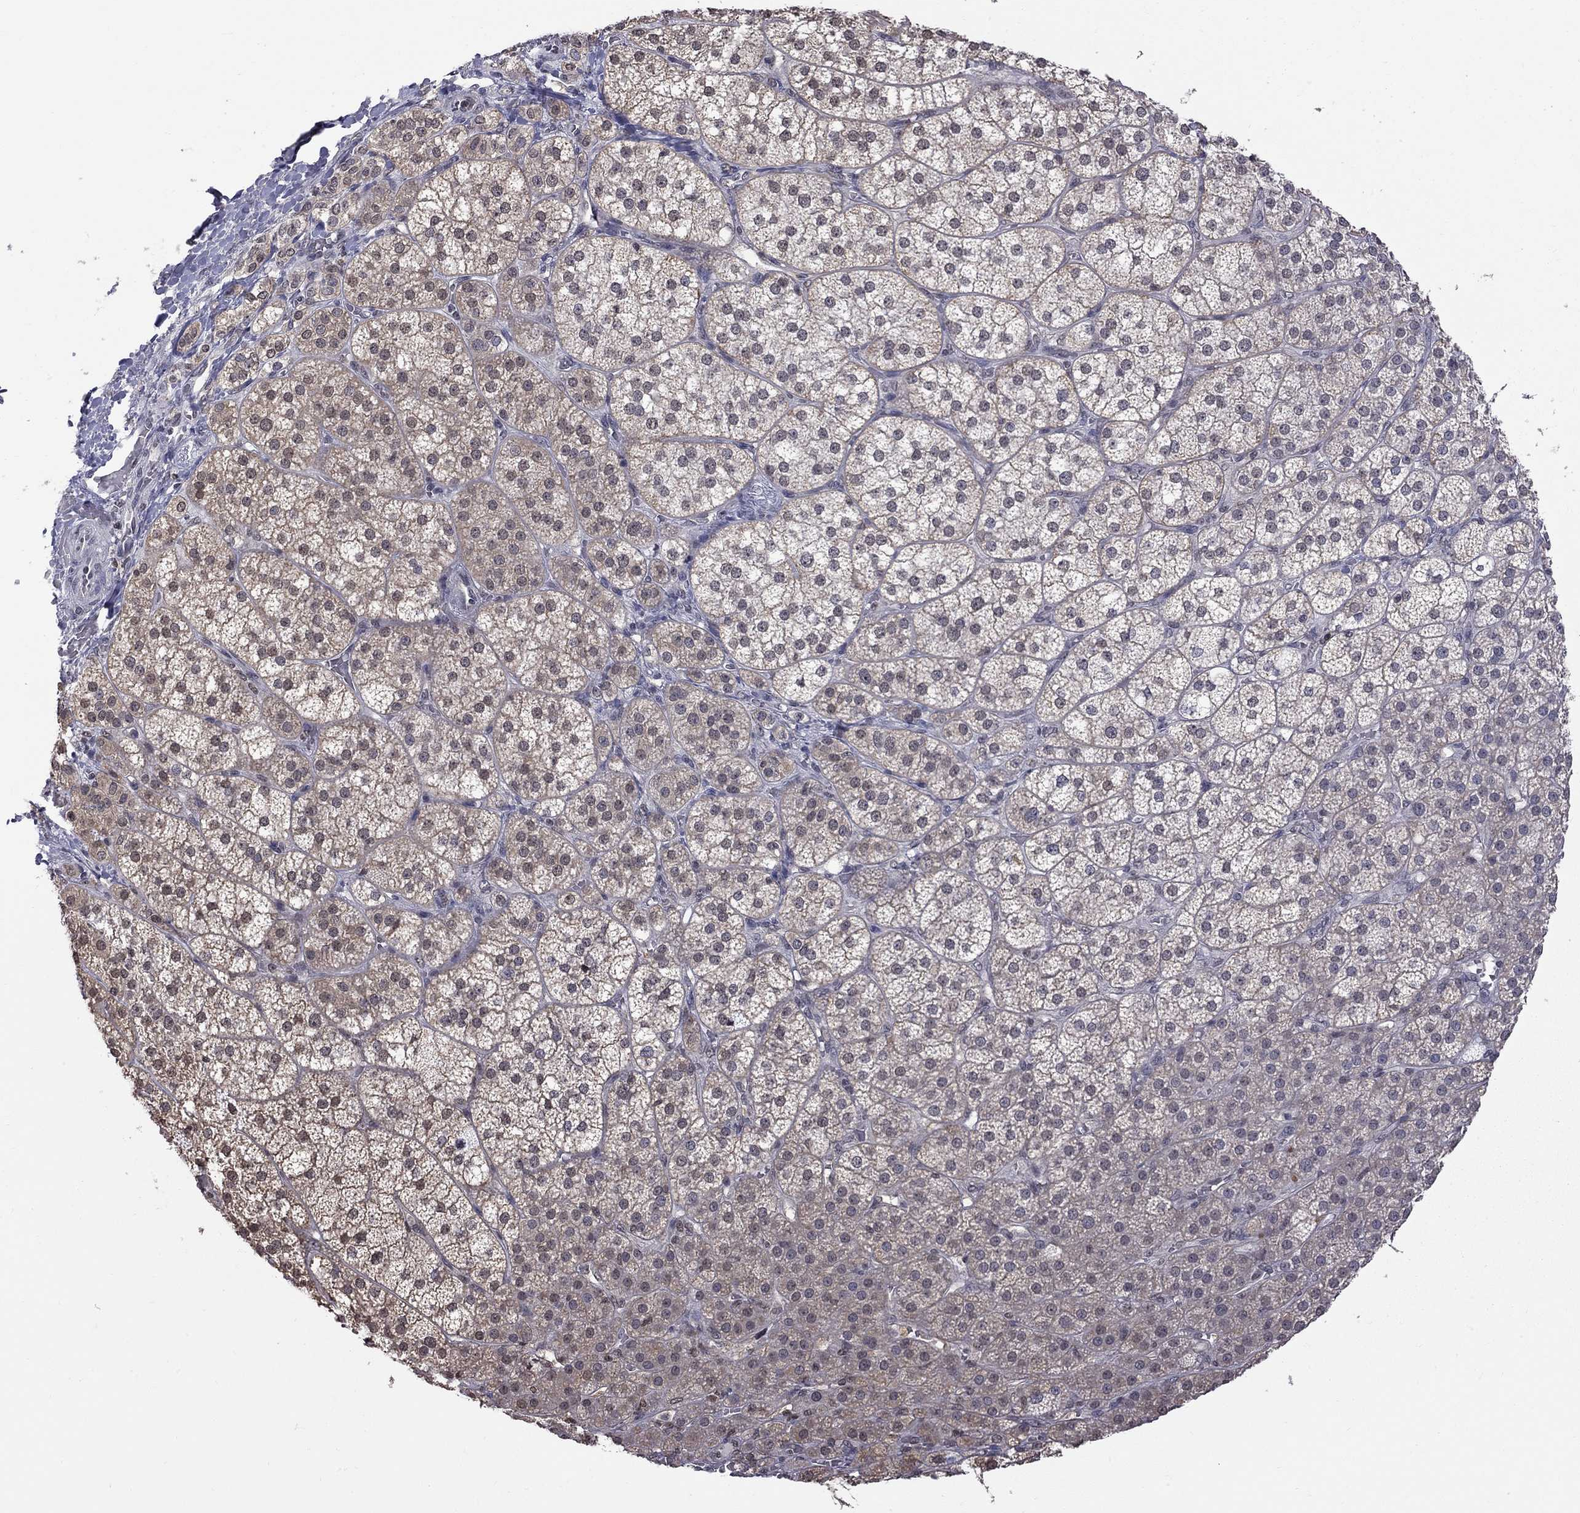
{"staining": {"intensity": "weak", "quantity": "<25%", "location": "cytoplasmic/membranous,nuclear"}, "tissue": "adrenal gland", "cell_type": "Glandular cells", "image_type": "normal", "snomed": [{"axis": "morphology", "description": "Normal tissue, NOS"}, {"axis": "topography", "description": "Adrenal gland"}], "caption": "This histopathology image is of unremarkable adrenal gland stained with IHC to label a protein in brown with the nuclei are counter-stained blue. There is no expression in glandular cells.", "gene": "RFWD3", "patient": {"sex": "female", "age": 60}}